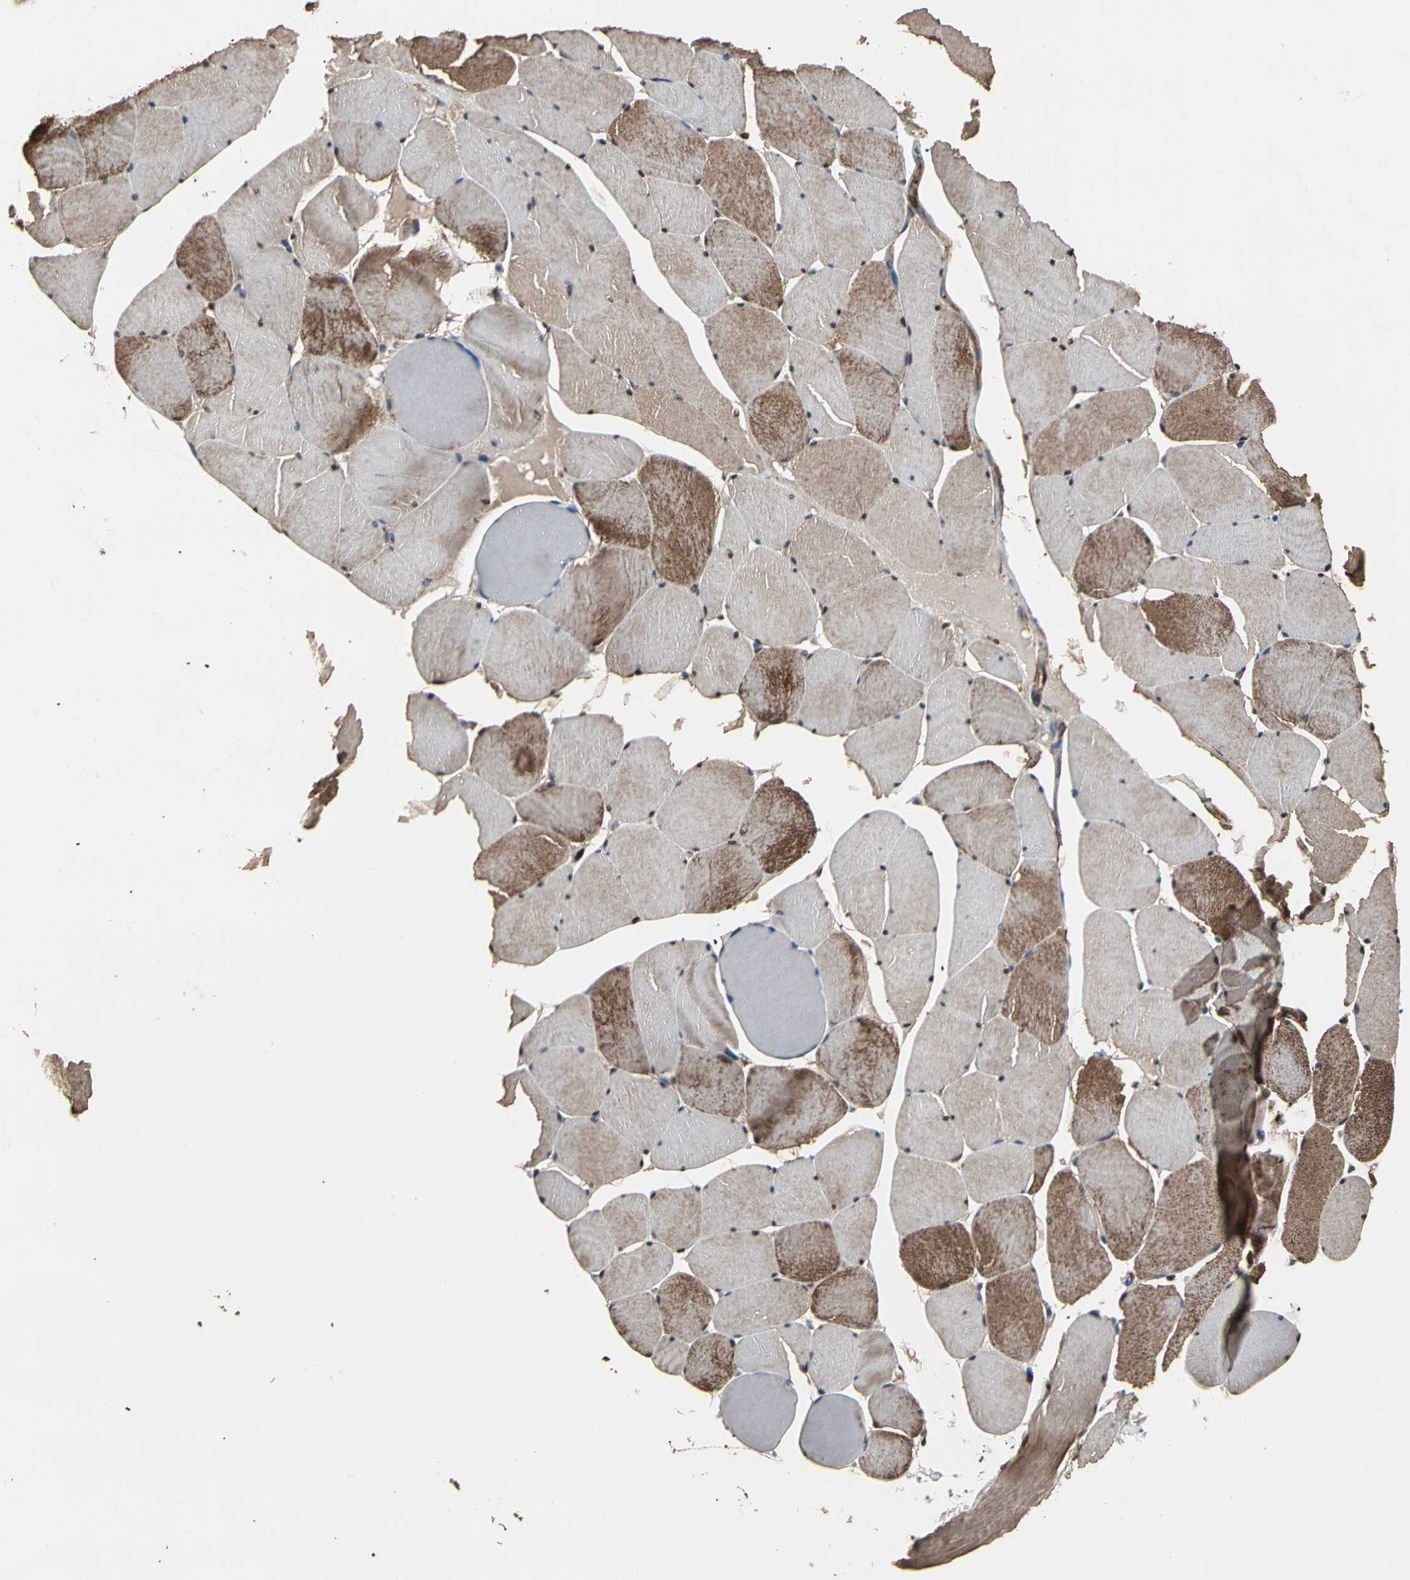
{"staining": {"intensity": "strong", "quantity": "25%-75%", "location": "cytoplasmic/membranous,nuclear"}, "tissue": "skeletal muscle", "cell_type": "Myocytes", "image_type": "normal", "snomed": [{"axis": "morphology", "description": "Normal tissue, NOS"}, {"axis": "topography", "description": "Skeletal muscle"}, {"axis": "topography", "description": "Salivary gland"}], "caption": "Immunohistochemistry image of normal skeletal muscle stained for a protein (brown), which demonstrates high levels of strong cytoplasmic/membranous,nuclear positivity in approximately 25%-75% of myocytes.", "gene": "AGBL2", "patient": {"sex": "male", "age": 62}}